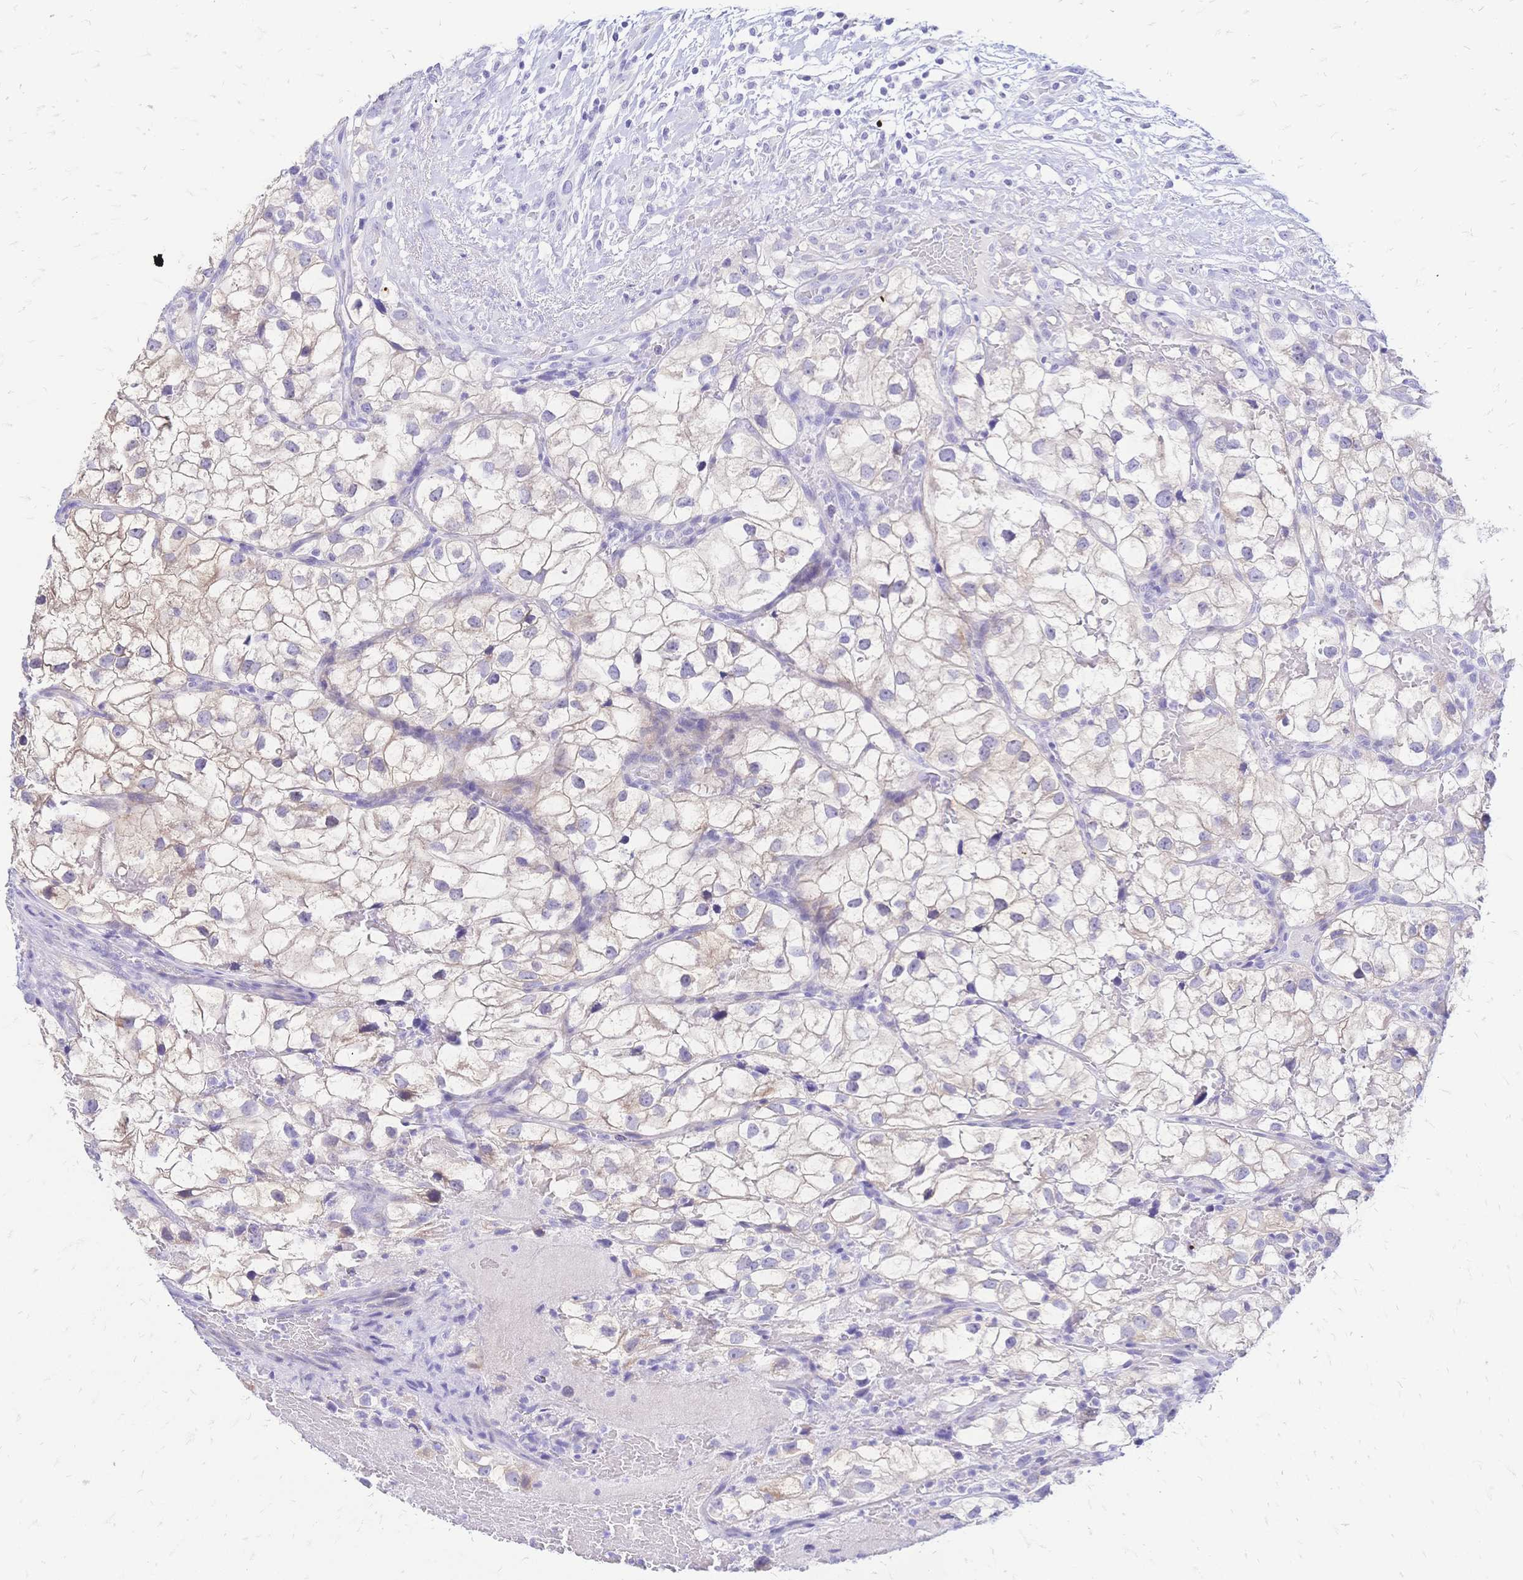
{"staining": {"intensity": "weak", "quantity": "<25%", "location": "cytoplasmic/membranous"}, "tissue": "renal cancer", "cell_type": "Tumor cells", "image_type": "cancer", "snomed": [{"axis": "morphology", "description": "Adenocarcinoma, NOS"}, {"axis": "topography", "description": "Kidney"}], "caption": "DAB immunohistochemical staining of renal adenocarcinoma displays no significant positivity in tumor cells.", "gene": "GRB7", "patient": {"sex": "male", "age": 59}}